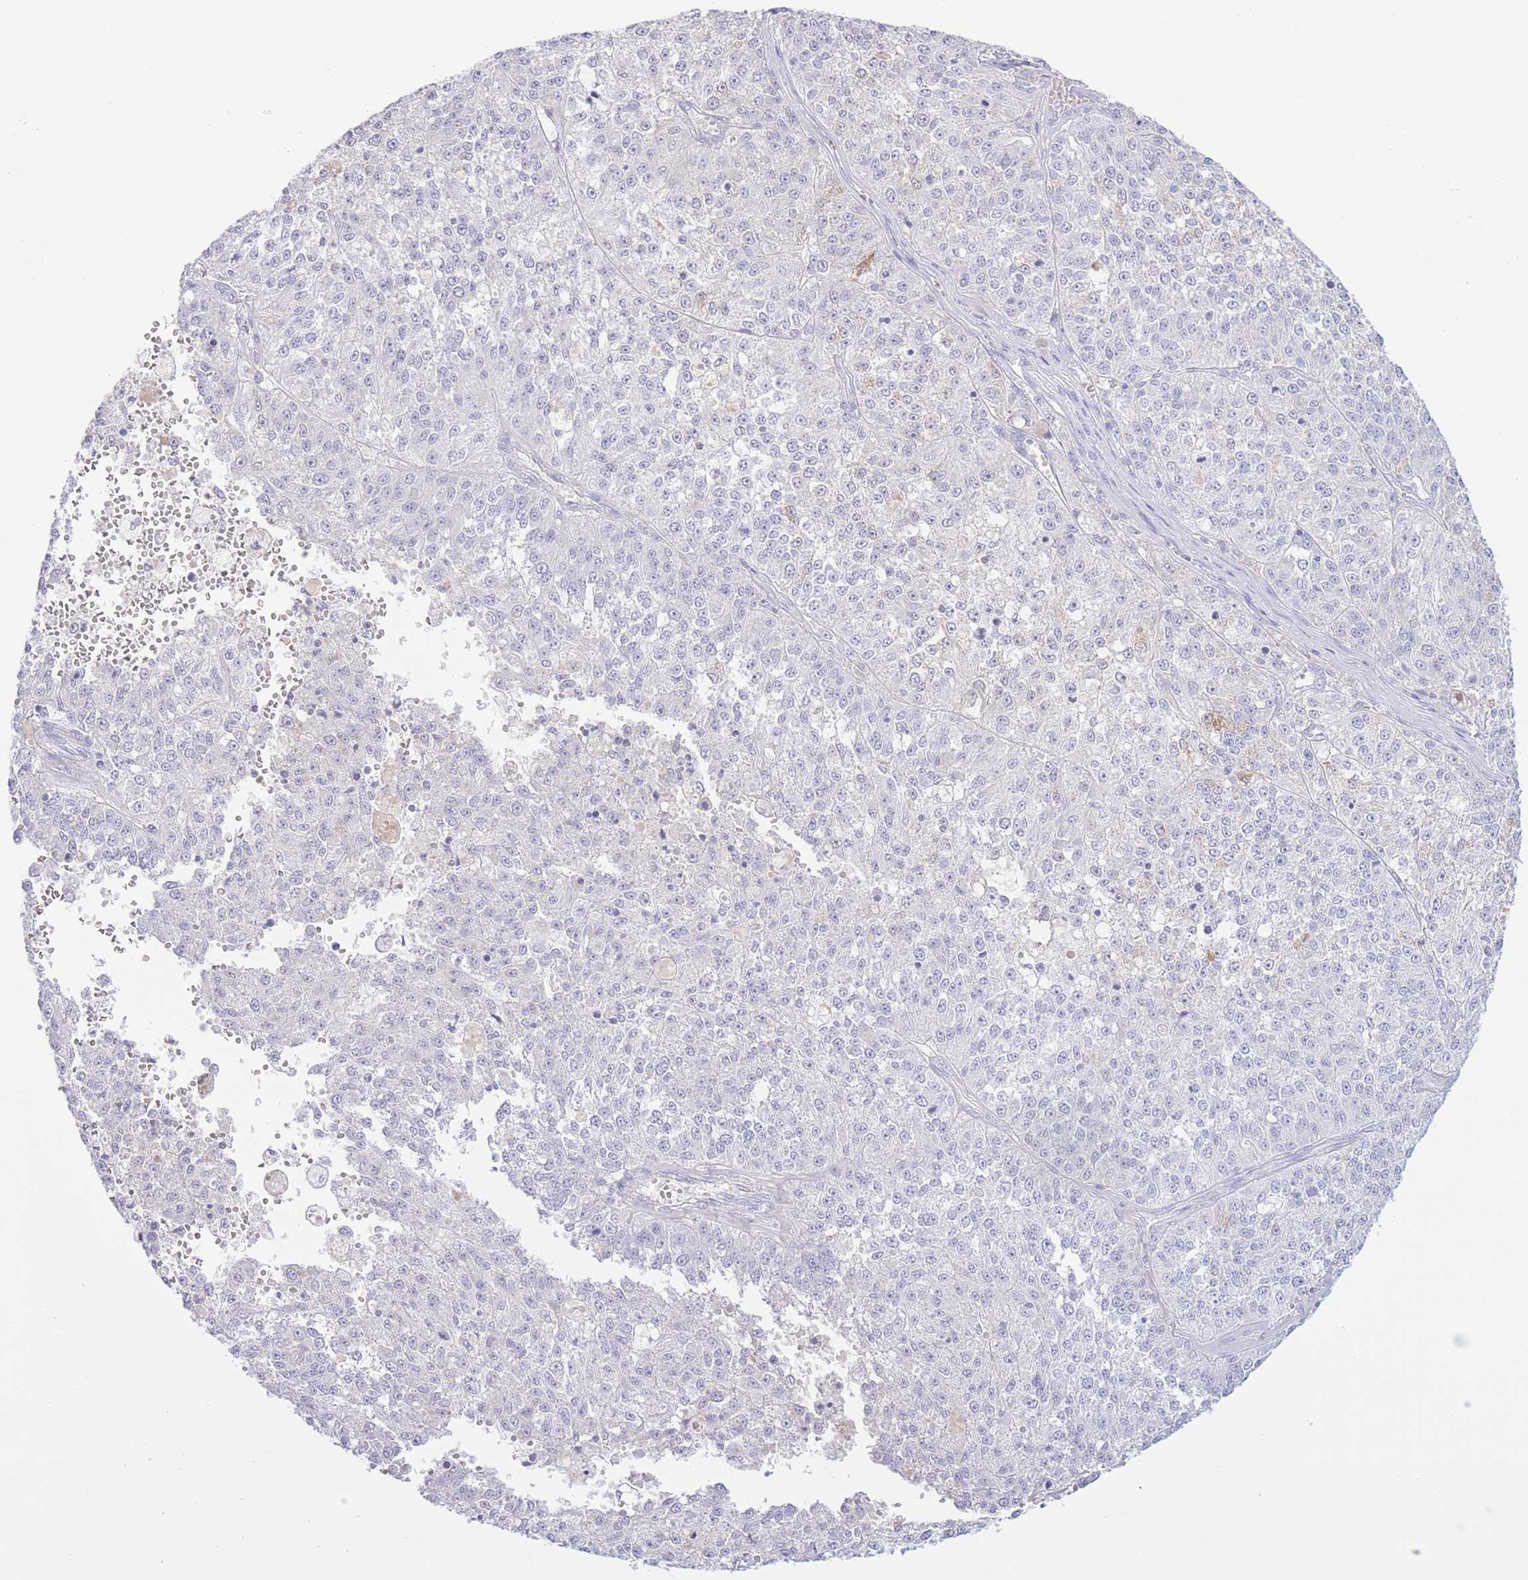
{"staining": {"intensity": "negative", "quantity": "none", "location": "none"}, "tissue": "melanoma", "cell_type": "Tumor cells", "image_type": "cancer", "snomed": [{"axis": "morphology", "description": "Malignant melanoma, NOS"}, {"axis": "topography", "description": "Skin"}], "caption": "A micrograph of human melanoma is negative for staining in tumor cells. The staining was performed using DAB (3,3'-diaminobenzidine) to visualize the protein expression in brown, while the nuclei were stained in blue with hematoxylin (Magnification: 20x).", "gene": "PKLR", "patient": {"sex": "female", "age": 64}}